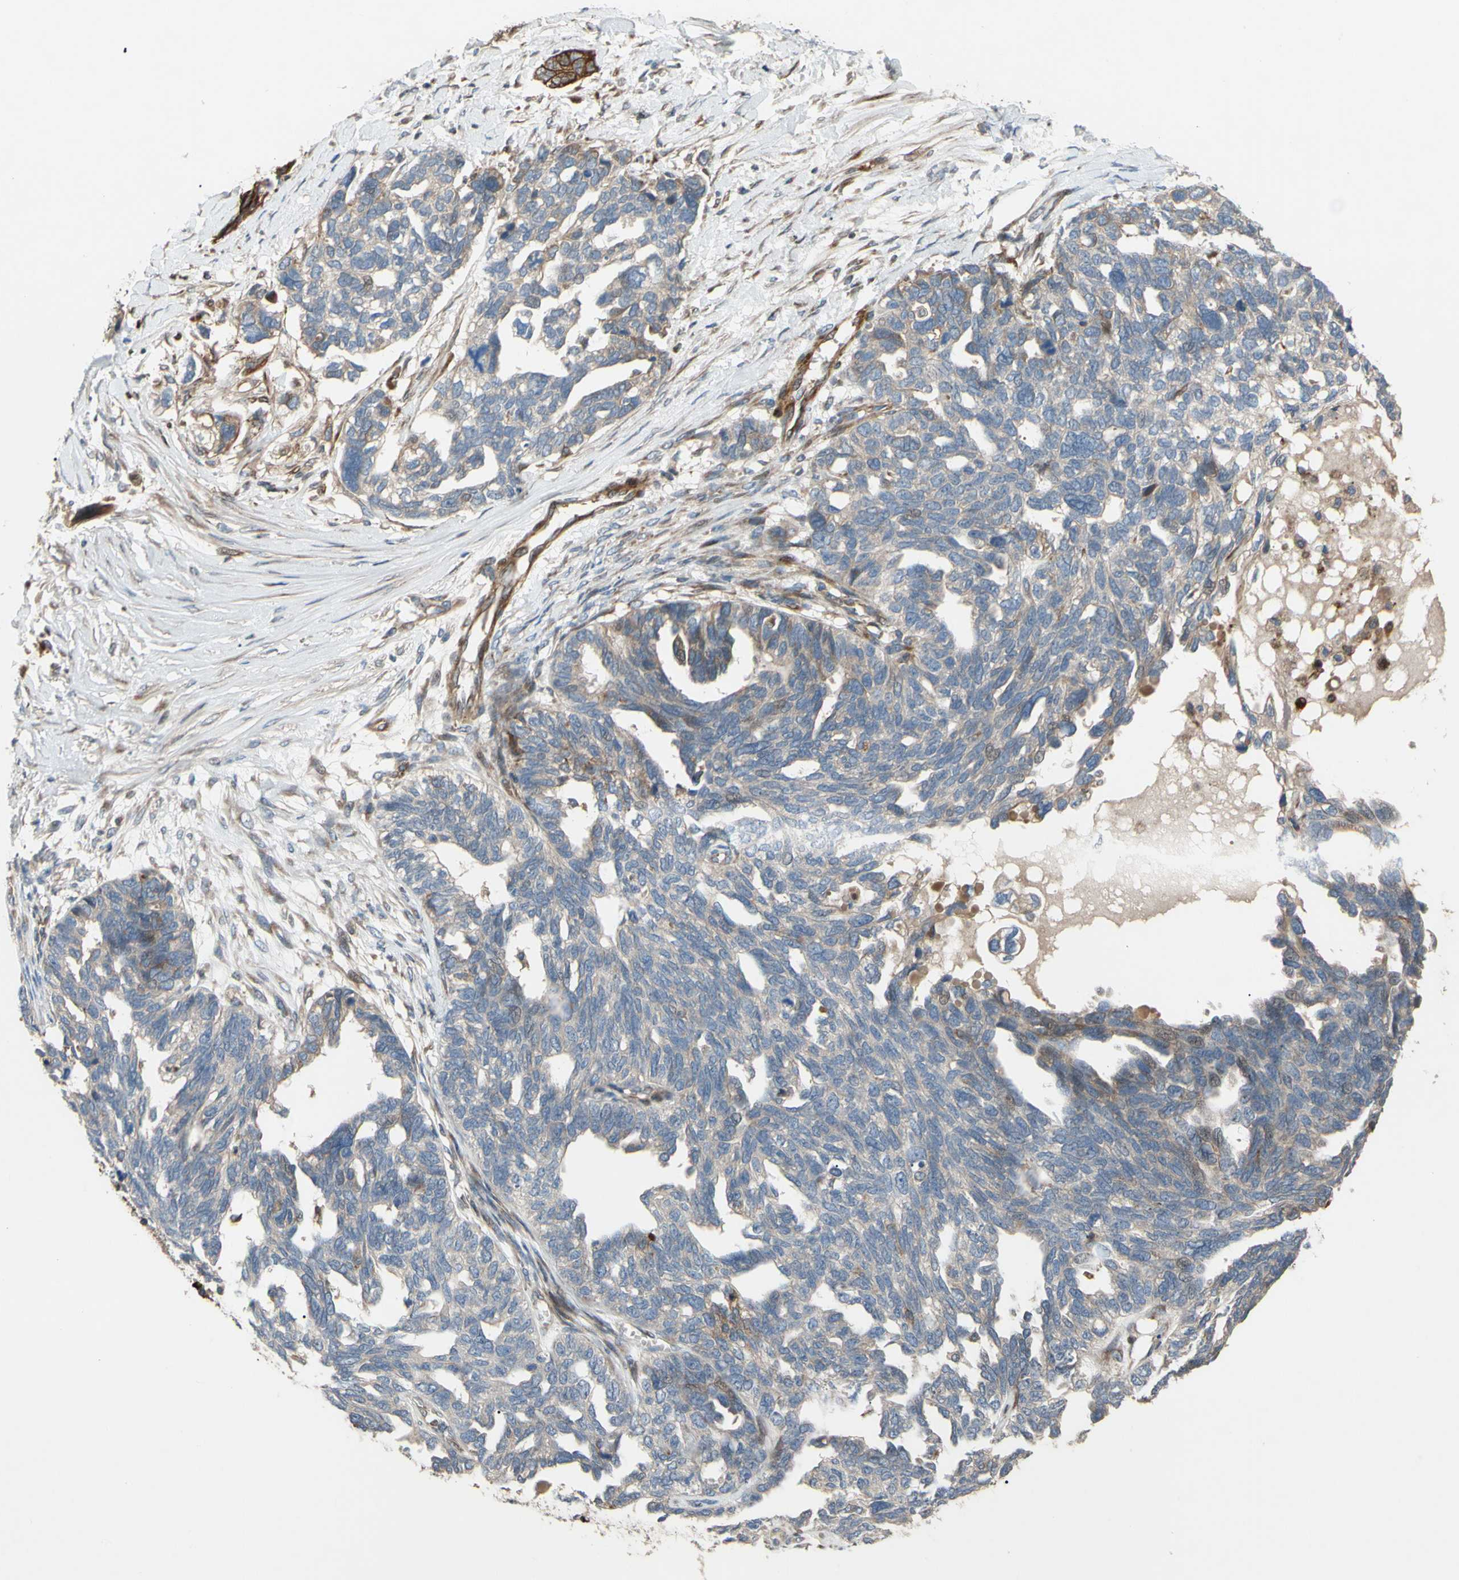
{"staining": {"intensity": "moderate", "quantity": "<25%", "location": "cytoplasmic/membranous"}, "tissue": "ovarian cancer", "cell_type": "Tumor cells", "image_type": "cancer", "snomed": [{"axis": "morphology", "description": "Cystadenocarcinoma, serous, NOS"}, {"axis": "topography", "description": "Ovary"}], "caption": "The image shows immunohistochemical staining of ovarian cancer (serous cystadenocarcinoma). There is moderate cytoplasmic/membranous staining is appreciated in approximately <25% of tumor cells. (DAB = brown stain, brightfield microscopy at high magnification).", "gene": "SPTLC1", "patient": {"sex": "female", "age": 79}}